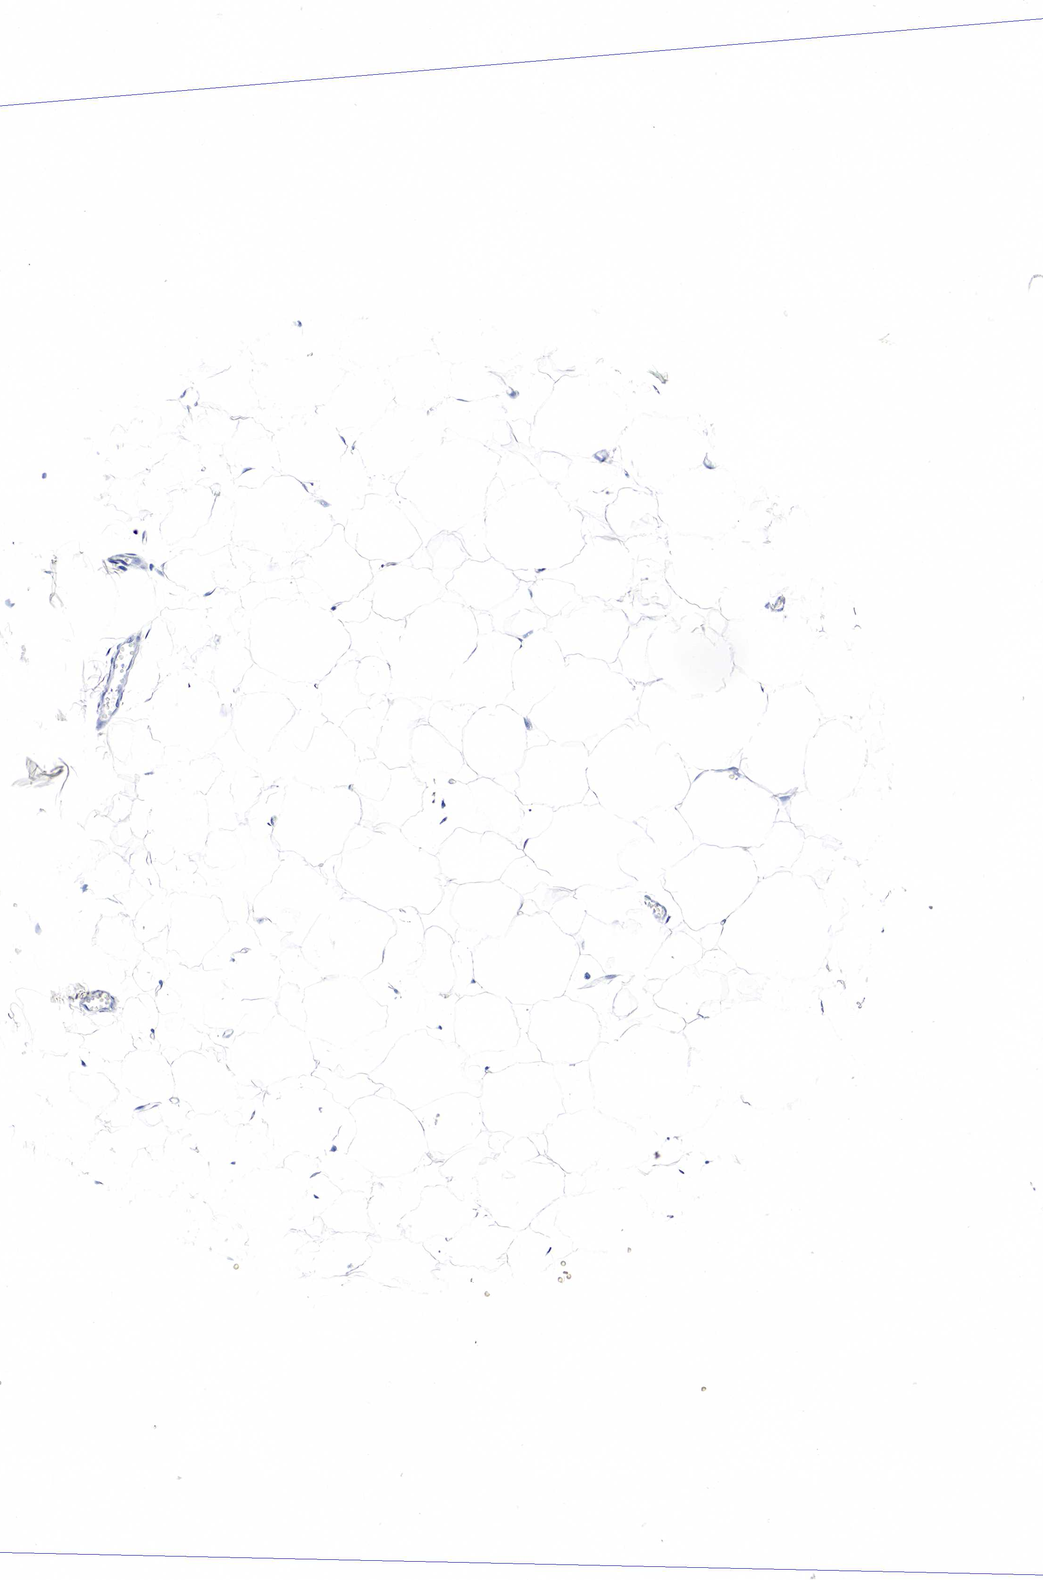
{"staining": {"intensity": "negative", "quantity": "none", "location": "none"}, "tissue": "adipose tissue", "cell_type": "Adipocytes", "image_type": "normal", "snomed": [{"axis": "morphology", "description": "Normal tissue, NOS"}, {"axis": "topography", "description": "Breast"}], "caption": "Adipocytes show no significant expression in normal adipose tissue. (Stains: DAB (3,3'-diaminobenzidine) IHC with hematoxylin counter stain, Microscopy: brightfield microscopy at high magnification).", "gene": "GCG", "patient": {"sex": "female", "age": 45}}